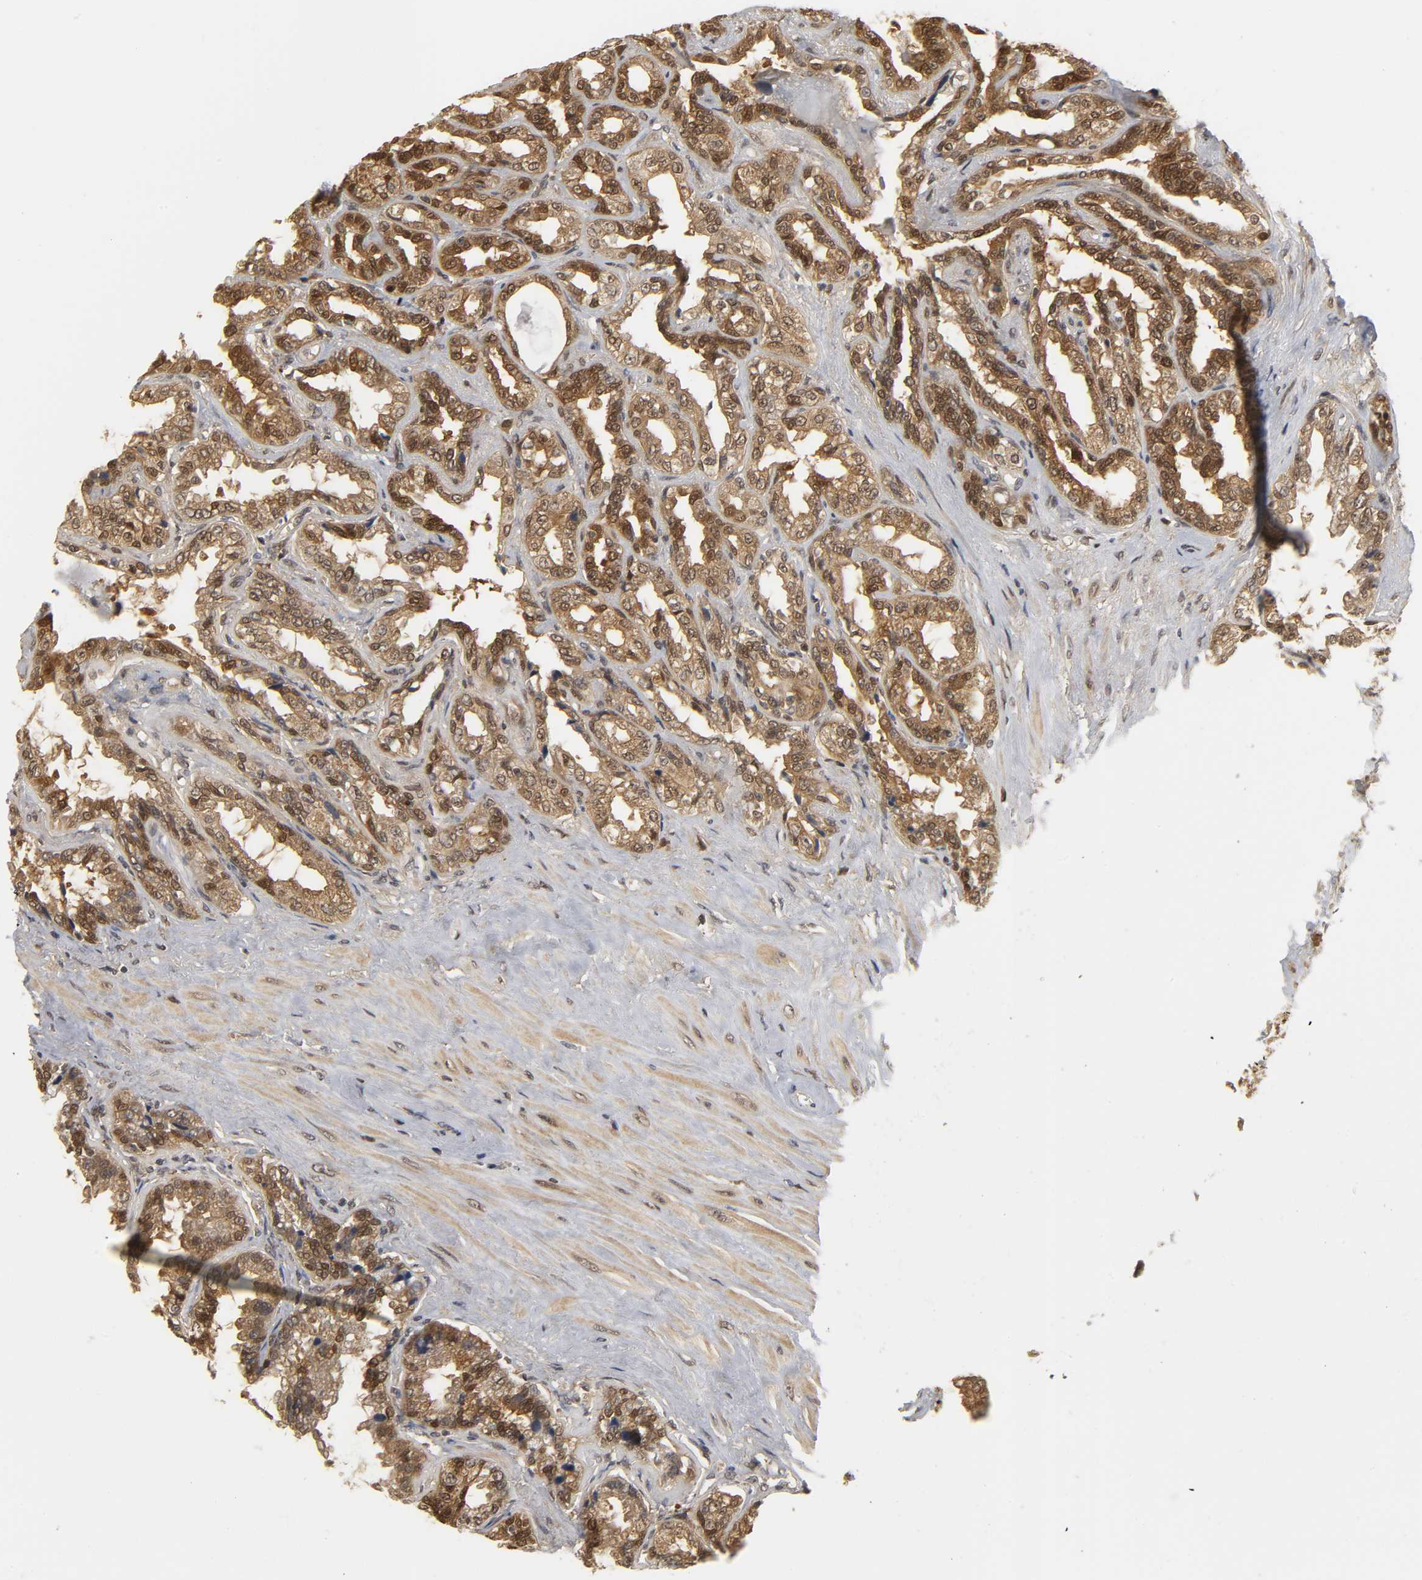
{"staining": {"intensity": "strong", "quantity": ">75%", "location": "cytoplasmic/membranous,nuclear"}, "tissue": "seminal vesicle", "cell_type": "Glandular cells", "image_type": "normal", "snomed": [{"axis": "morphology", "description": "Normal tissue, NOS"}, {"axis": "morphology", "description": "Inflammation, NOS"}, {"axis": "topography", "description": "Urinary bladder"}, {"axis": "topography", "description": "Prostate"}, {"axis": "topography", "description": "Seminal veicle"}], "caption": "About >75% of glandular cells in benign human seminal vesicle display strong cytoplasmic/membranous,nuclear protein staining as visualized by brown immunohistochemical staining.", "gene": "PARK7", "patient": {"sex": "male", "age": 82}}